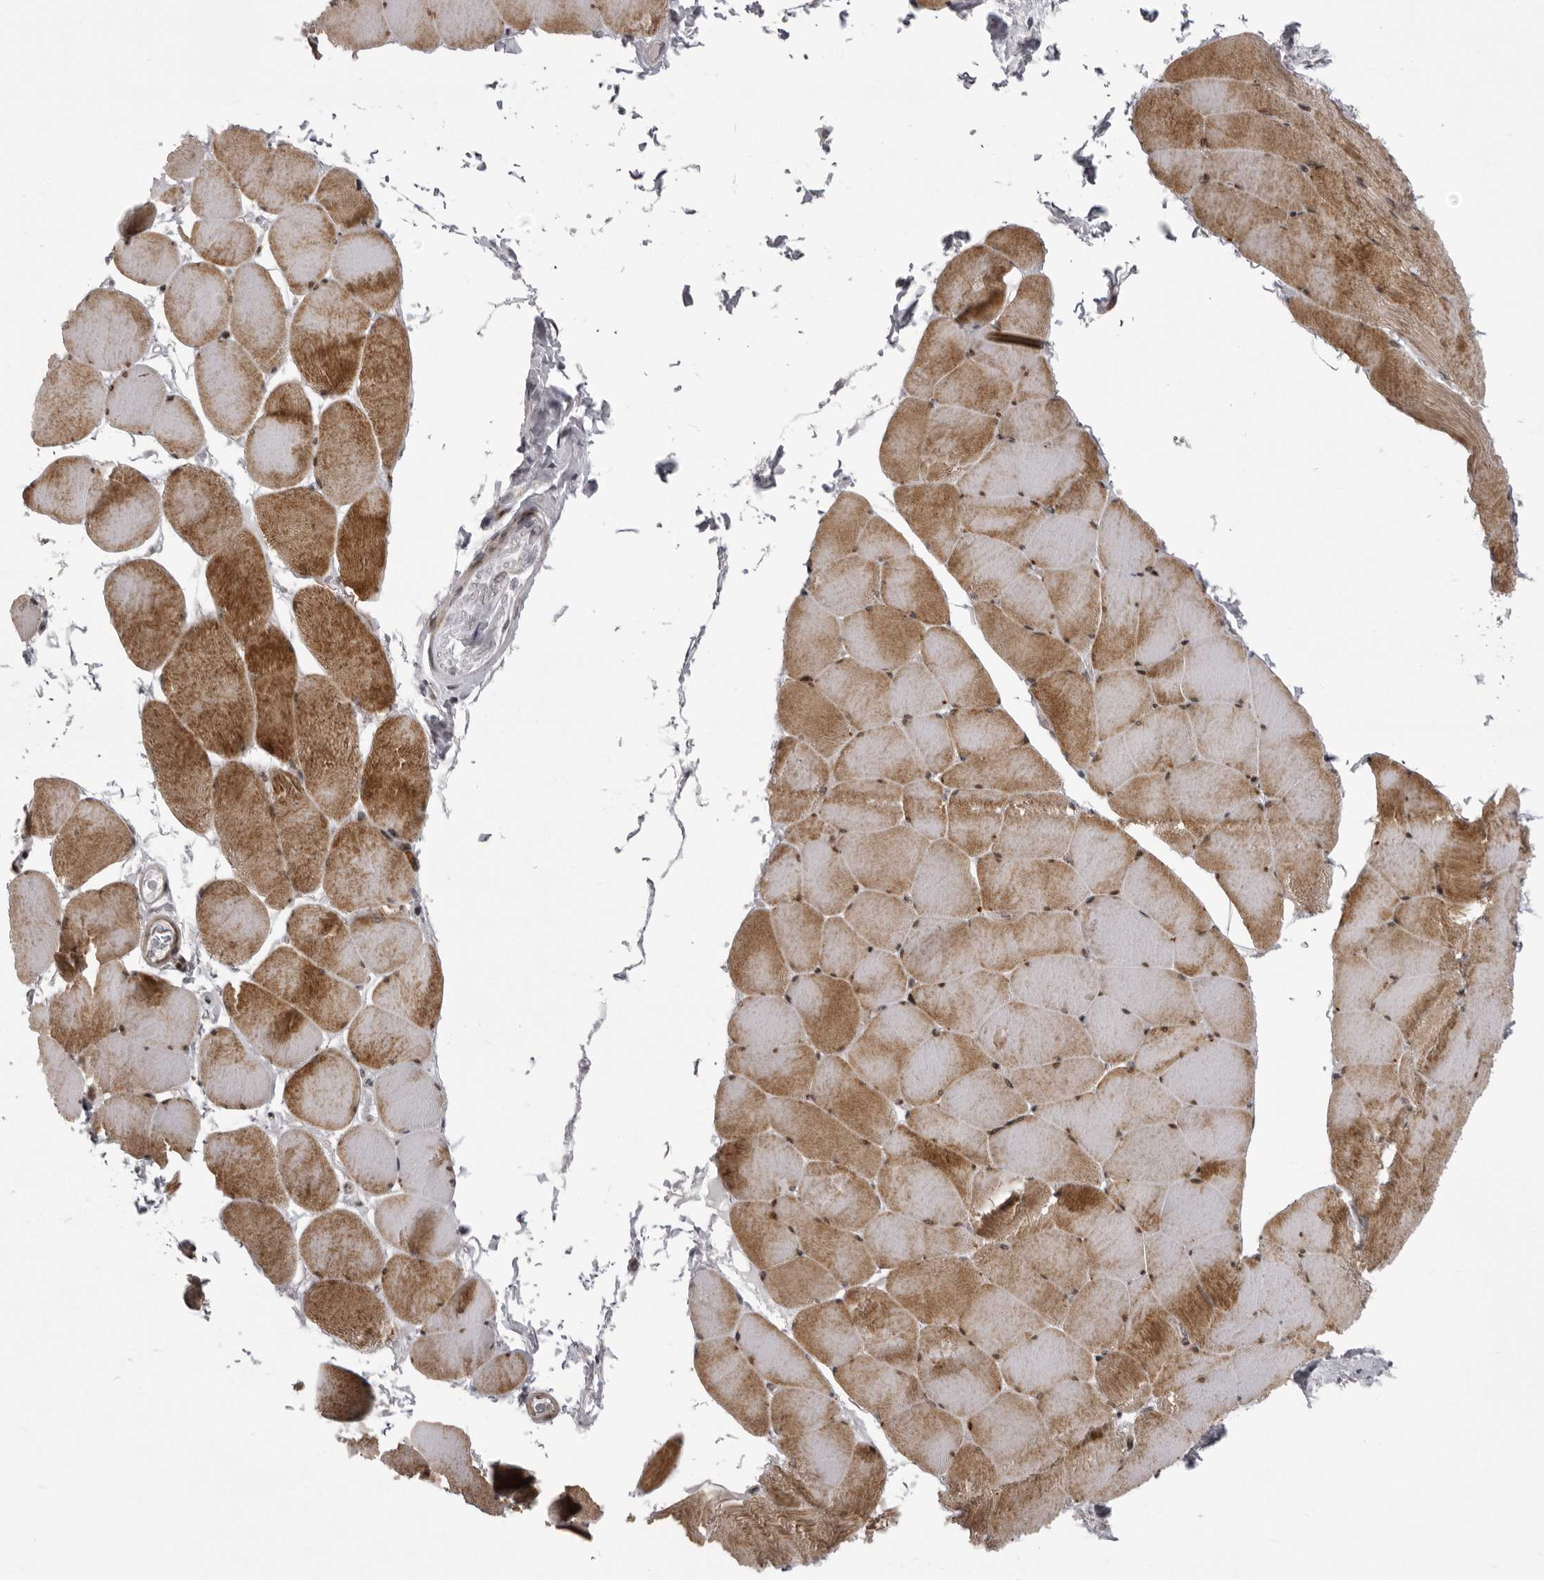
{"staining": {"intensity": "moderate", "quantity": ">75%", "location": "cytoplasmic/membranous"}, "tissue": "skeletal muscle", "cell_type": "Myocytes", "image_type": "normal", "snomed": [{"axis": "morphology", "description": "Normal tissue, NOS"}, {"axis": "topography", "description": "Skeletal muscle"}], "caption": "Myocytes exhibit medium levels of moderate cytoplasmic/membranous expression in approximately >75% of cells in benign human skeletal muscle.", "gene": "C1orf109", "patient": {"sex": "male", "age": 62}}